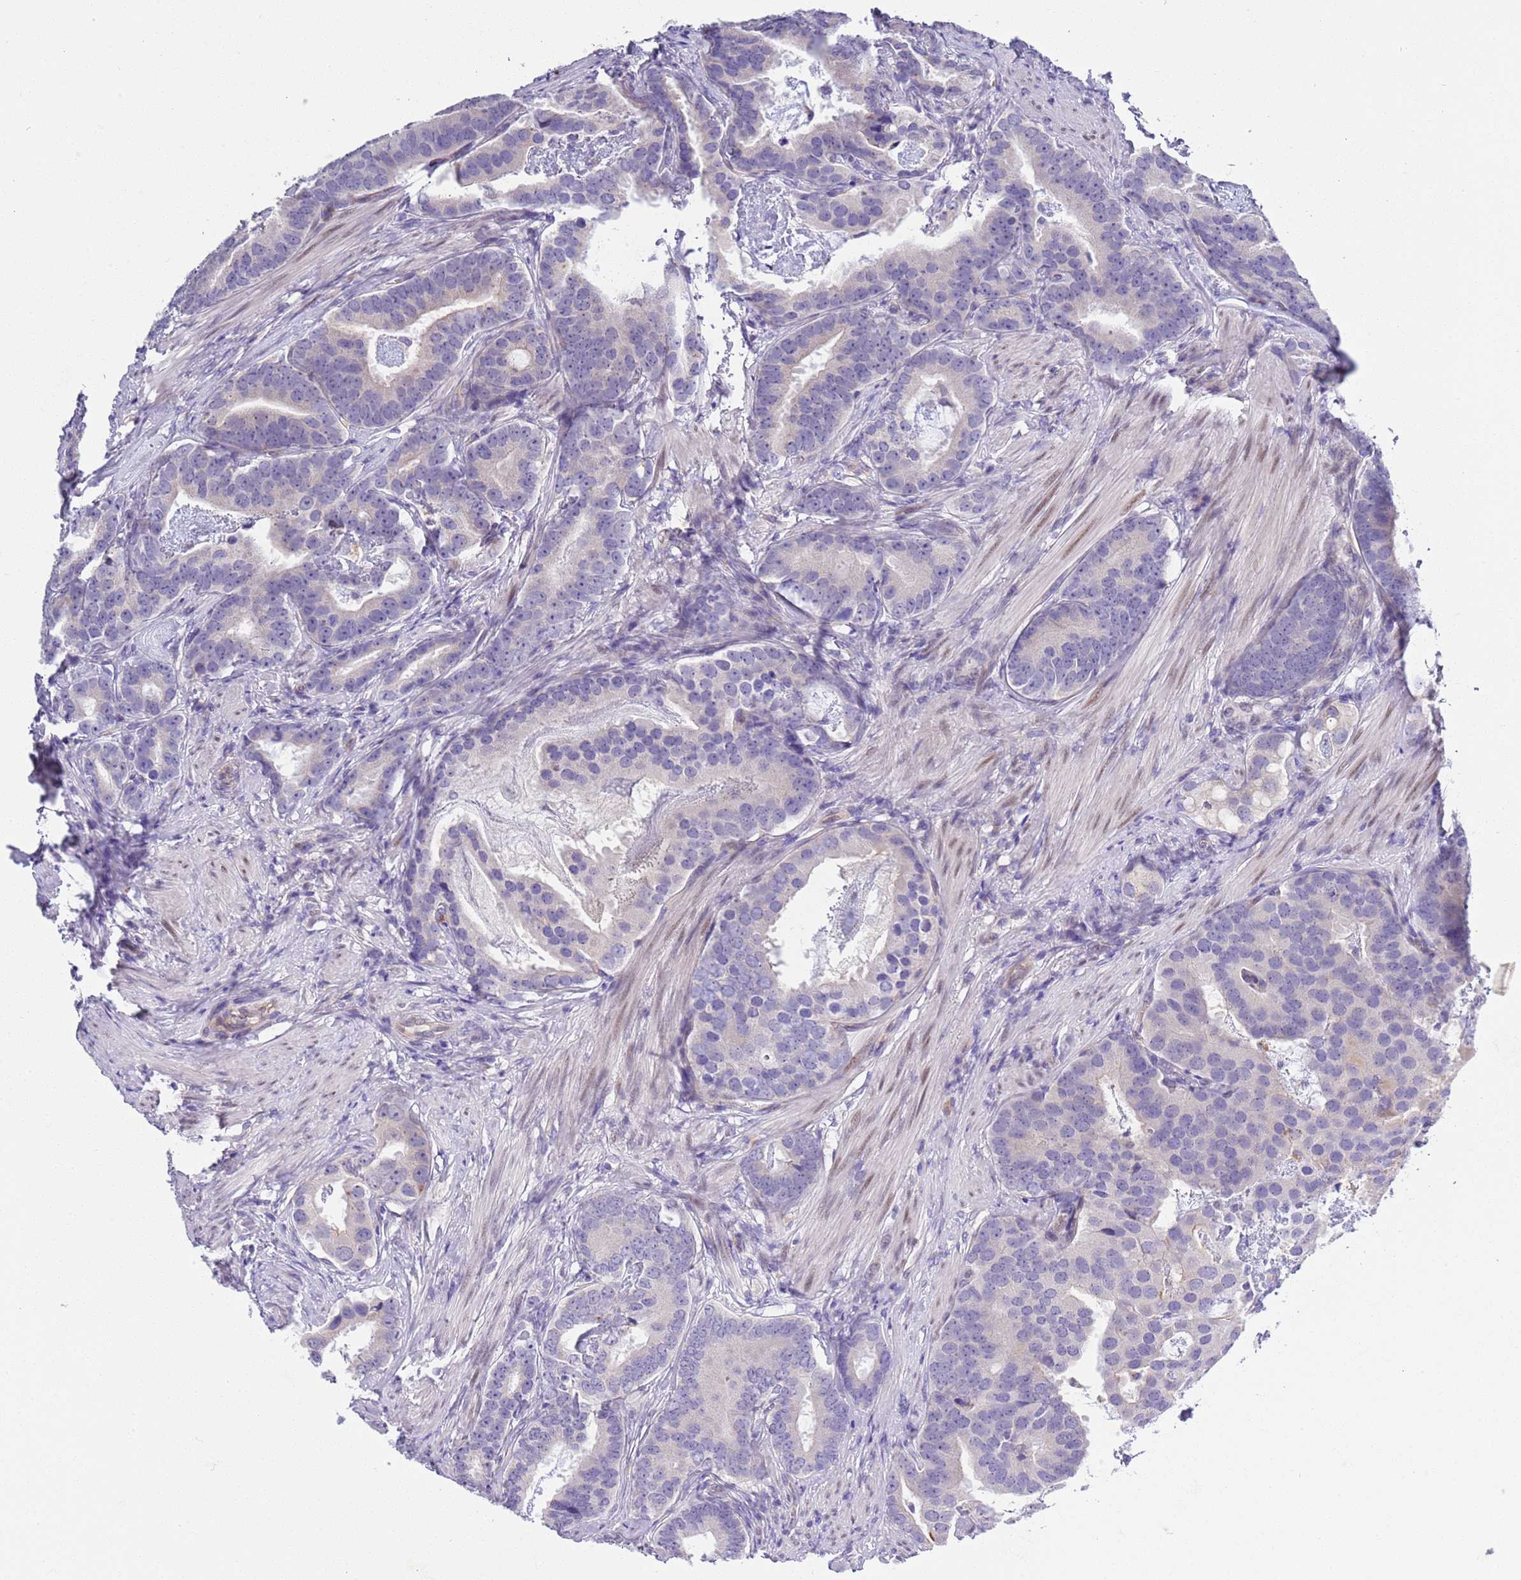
{"staining": {"intensity": "moderate", "quantity": "<25%", "location": "cytoplasmic/membranous,nuclear"}, "tissue": "prostate cancer", "cell_type": "Tumor cells", "image_type": "cancer", "snomed": [{"axis": "morphology", "description": "Adenocarcinoma, Low grade"}, {"axis": "topography", "description": "Prostate"}], "caption": "Moderate cytoplasmic/membranous and nuclear protein expression is present in approximately <25% of tumor cells in prostate low-grade adenocarcinoma. Using DAB (brown) and hematoxylin (blue) stains, captured at high magnification using brightfield microscopy.", "gene": "BRMS1L", "patient": {"sex": "male", "age": 71}}